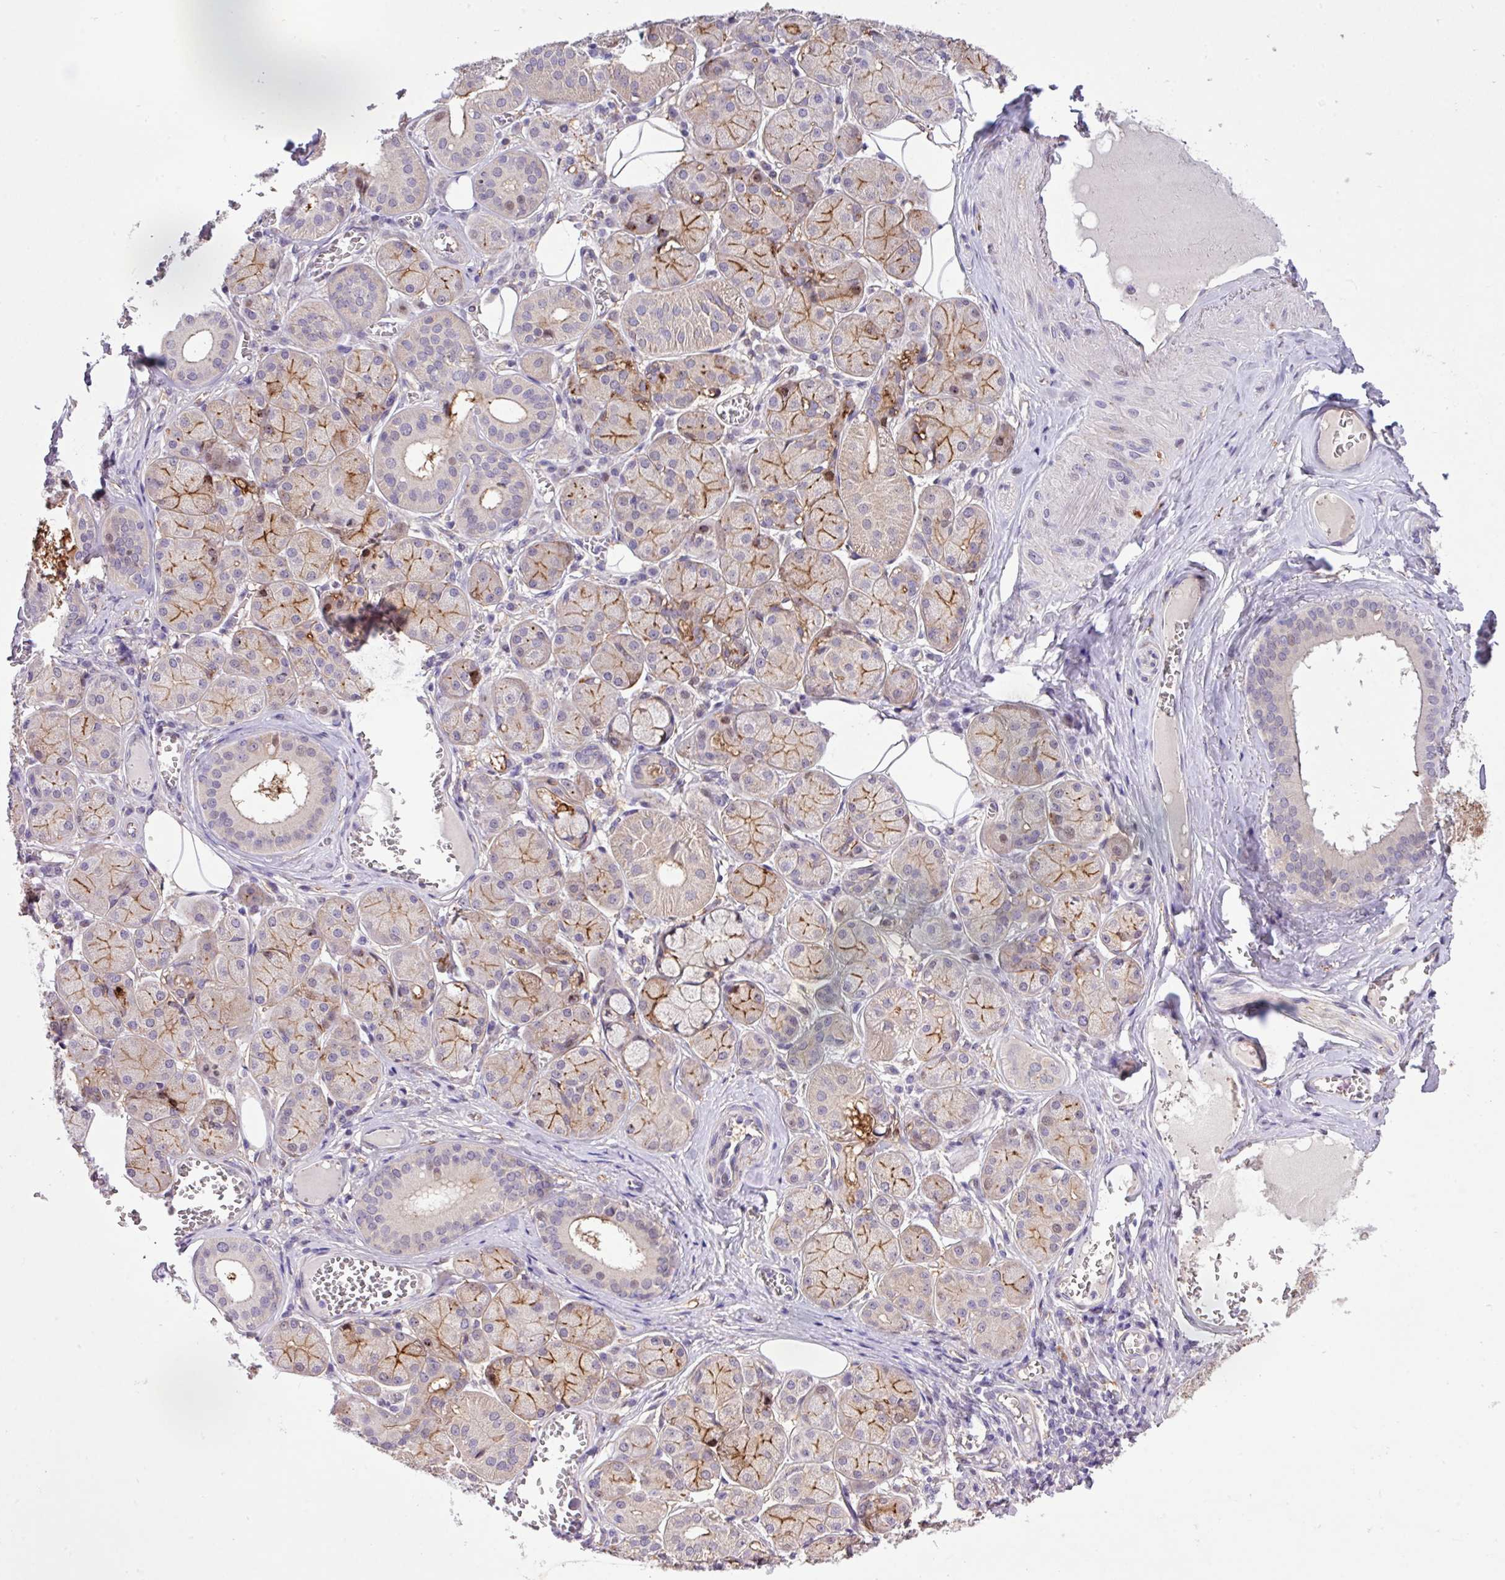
{"staining": {"intensity": "moderate", "quantity": "25%-75%", "location": "cytoplasmic/membranous,nuclear"}, "tissue": "salivary gland", "cell_type": "Glandular cells", "image_type": "normal", "snomed": [{"axis": "morphology", "description": "Squamous cell carcinoma, NOS"}, {"axis": "topography", "description": "Skin"}, {"axis": "topography", "description": "Head-Neck"}], "caption": "Brown immunohistochemical staining in normal human salivary gland displays moderate cytoplasmic/membranous,nuclear expression in about 25%-75% of glandular cells.", "gene": "RPP25L", "patient": {"sex": "male", "age": 80}}